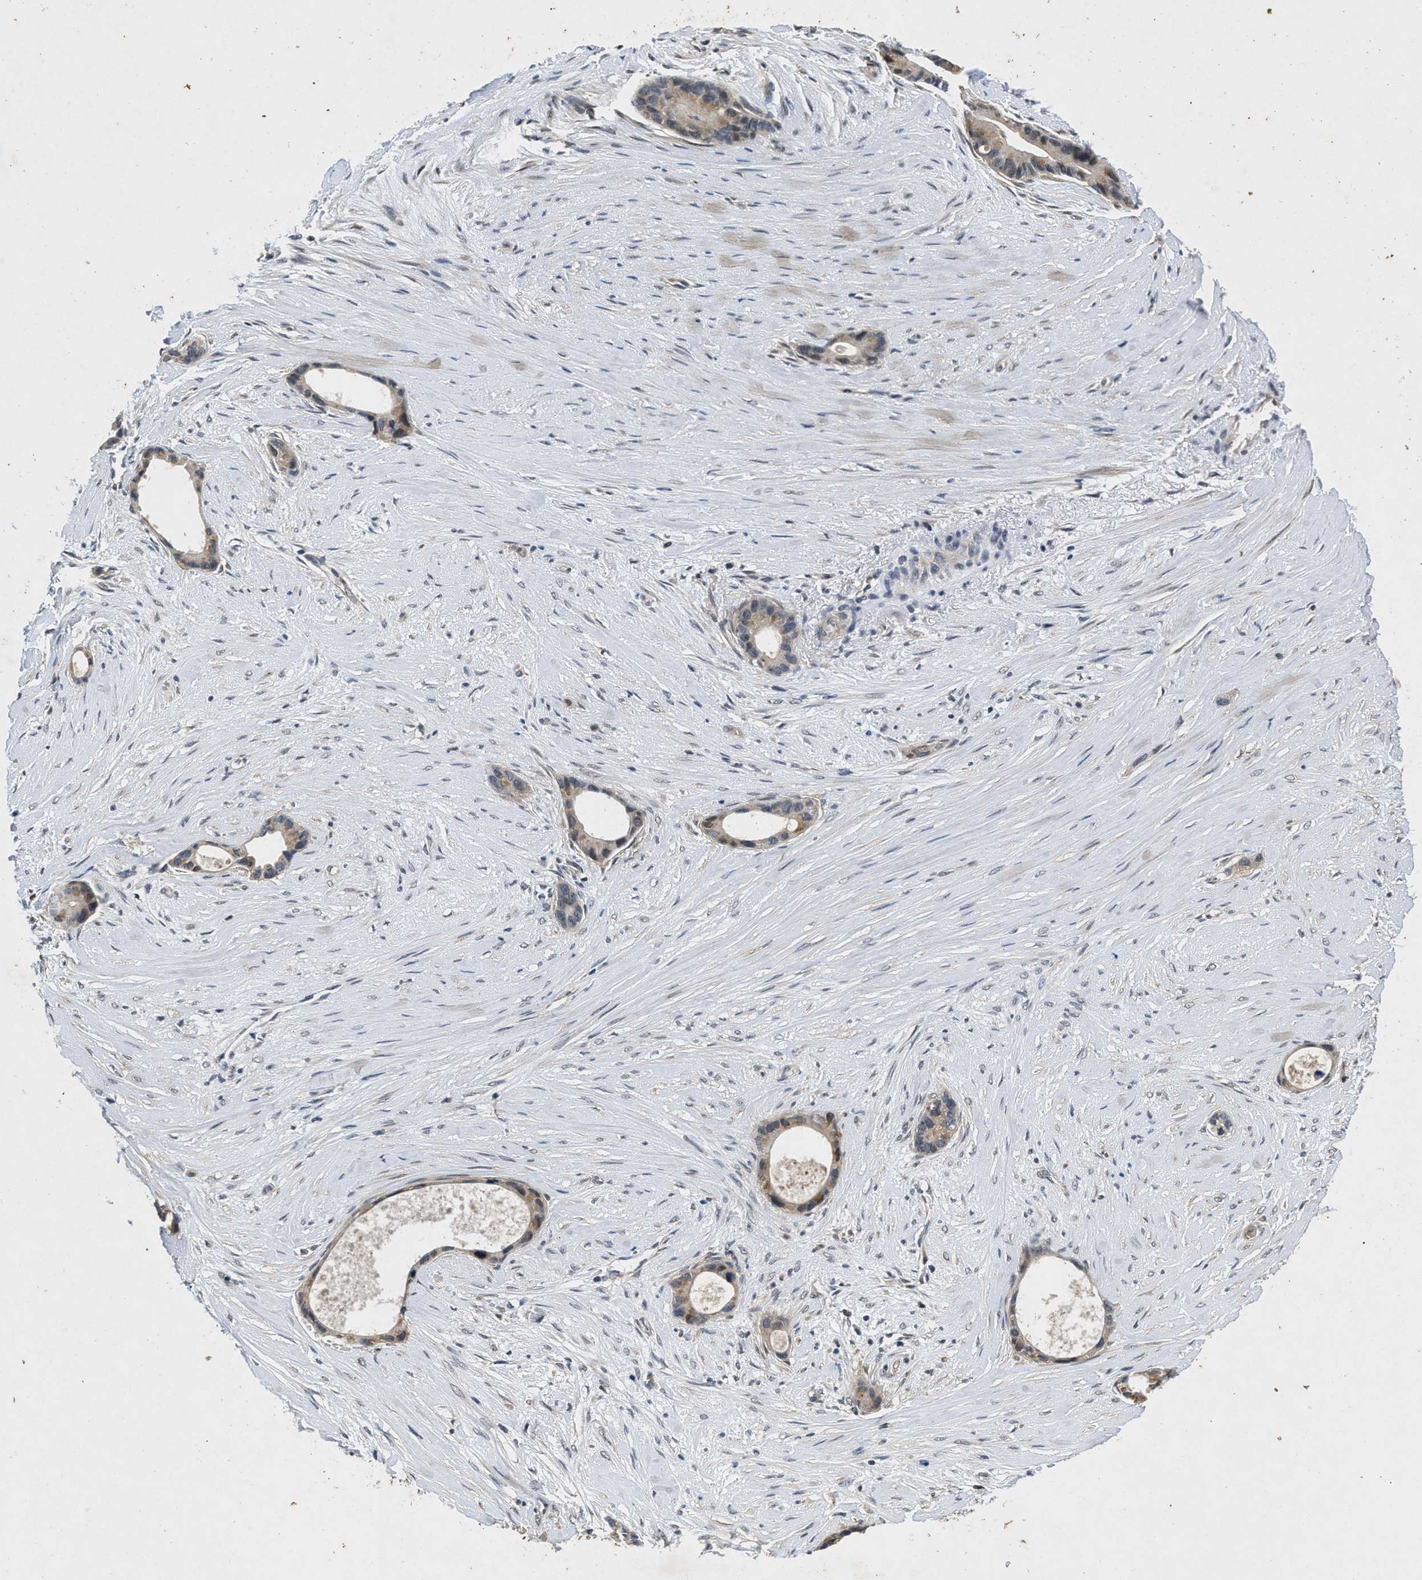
{"staining": {"intensity": "moderate", "quantity": "<25%", "location": "cytoplasmic/membranous,nuclear"}, "tissue": "liver cancer", "cell_type": "Tumor cells", "image_type": "cancer", "snomed": [{"axis": "morphology", "description": "Cholangiocarcinoma"}, {"axis": "topography", "description": "Liver"}], "caption": "An image of human liver cholangiocarcinoma stained for a protein reveals moderate cytoplasmic/membranous and nuclear brown staining in tumor cells. The staining is performed using DAB (3,3'-diaminobenzidine) brown chromogen to label protein expression. The nuclei are counter-stained blue using hematoxylin.", "gene": "PAPOLG", "patient": {"sex": "female", "age": 55}}